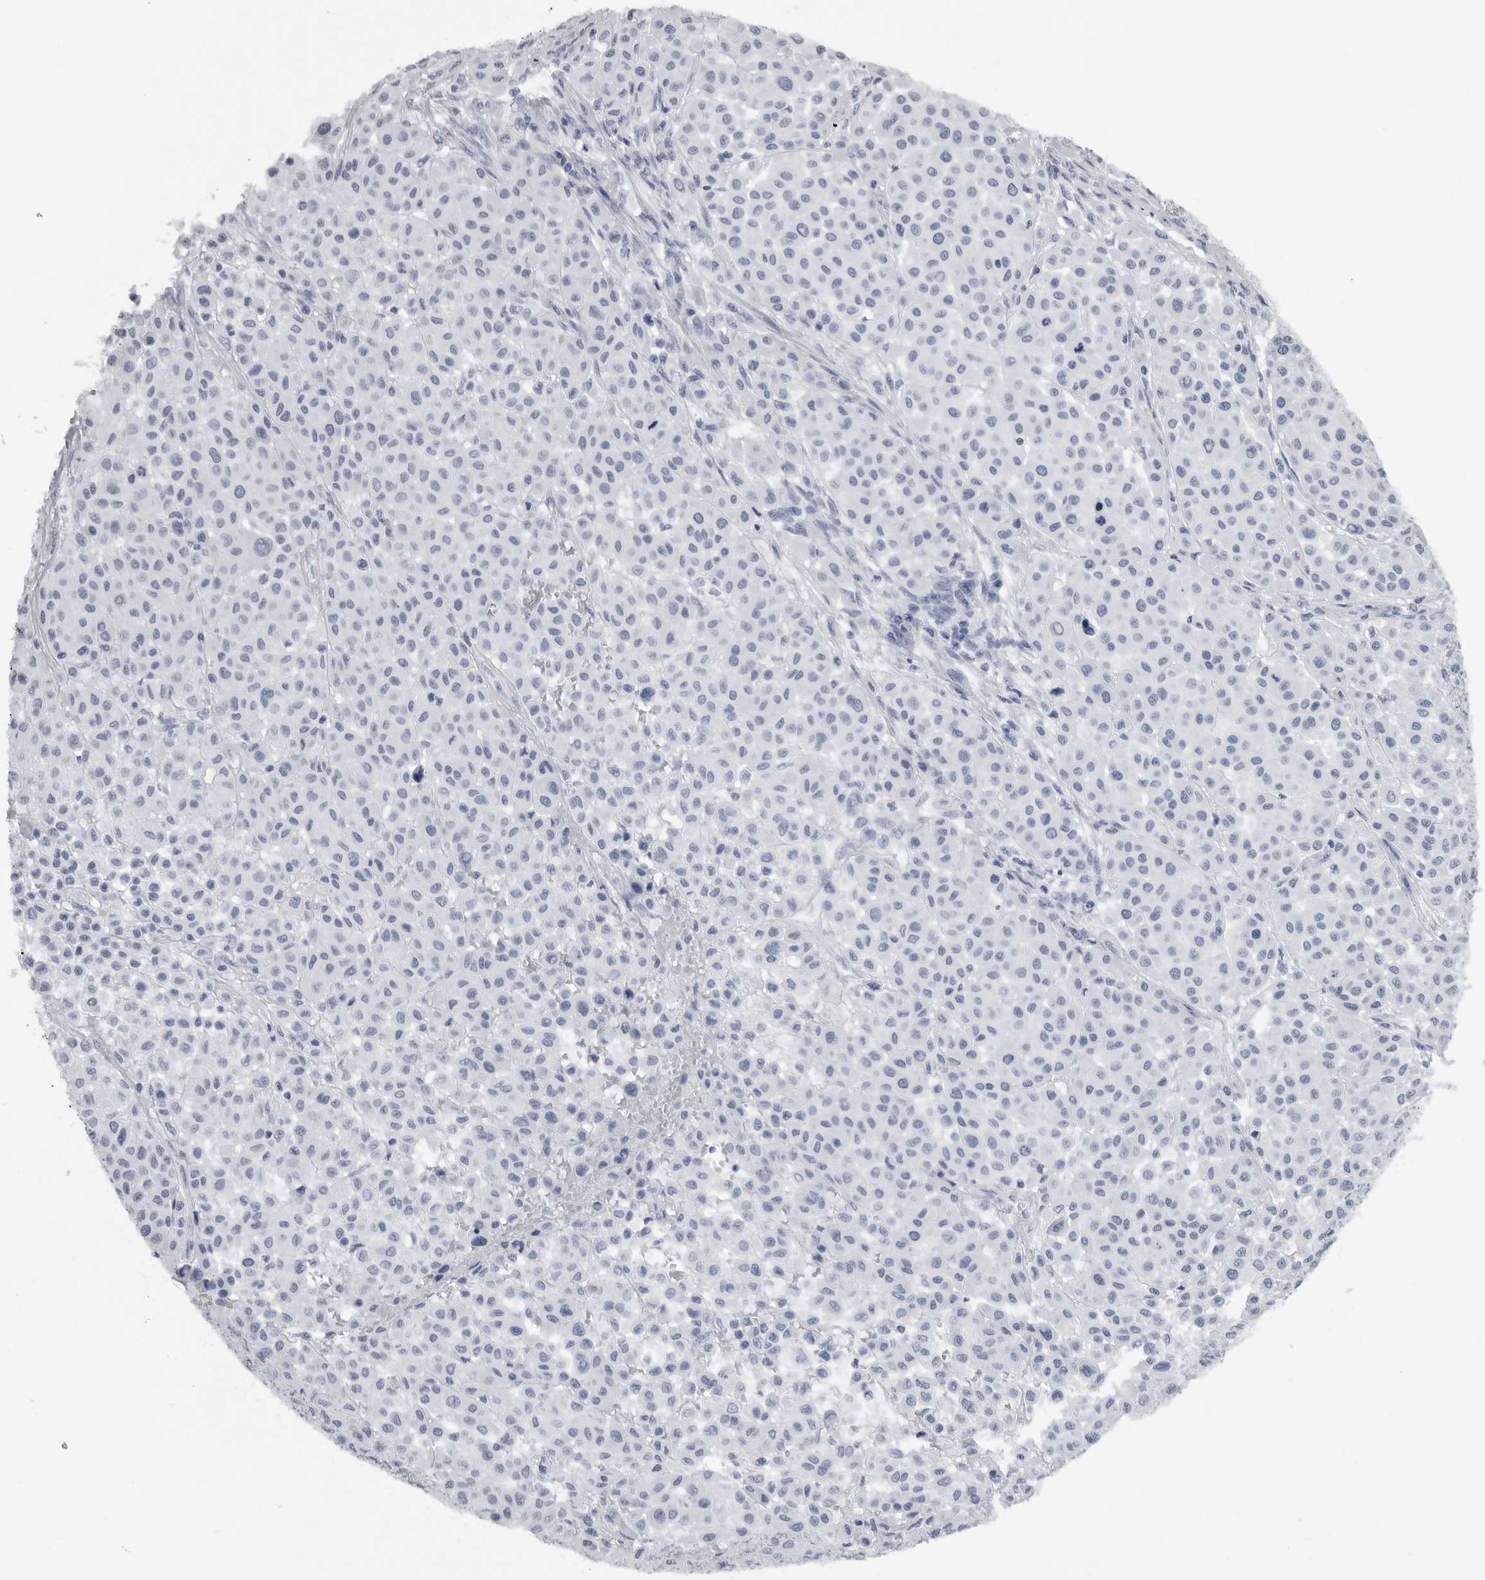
{"staining": {"intensity": "negative", "quantity": "none", "location": "none"}, "tissue": "melanoma", "cell_type": "Tumor cells", "image_type": "cancer", "snomed": [{"axis": "morphology", "description": "Malignant melanoma, Metastatic site"}, {"axis": "topography", "description": "Soft tissue"}], "caption": "This is an immunohistochemistry image of malignant melanoma (metastatic site). There is no positivity in tumor cells.", "gene": "PRRX2", "patient": {"sex": "male", "age": 41}}